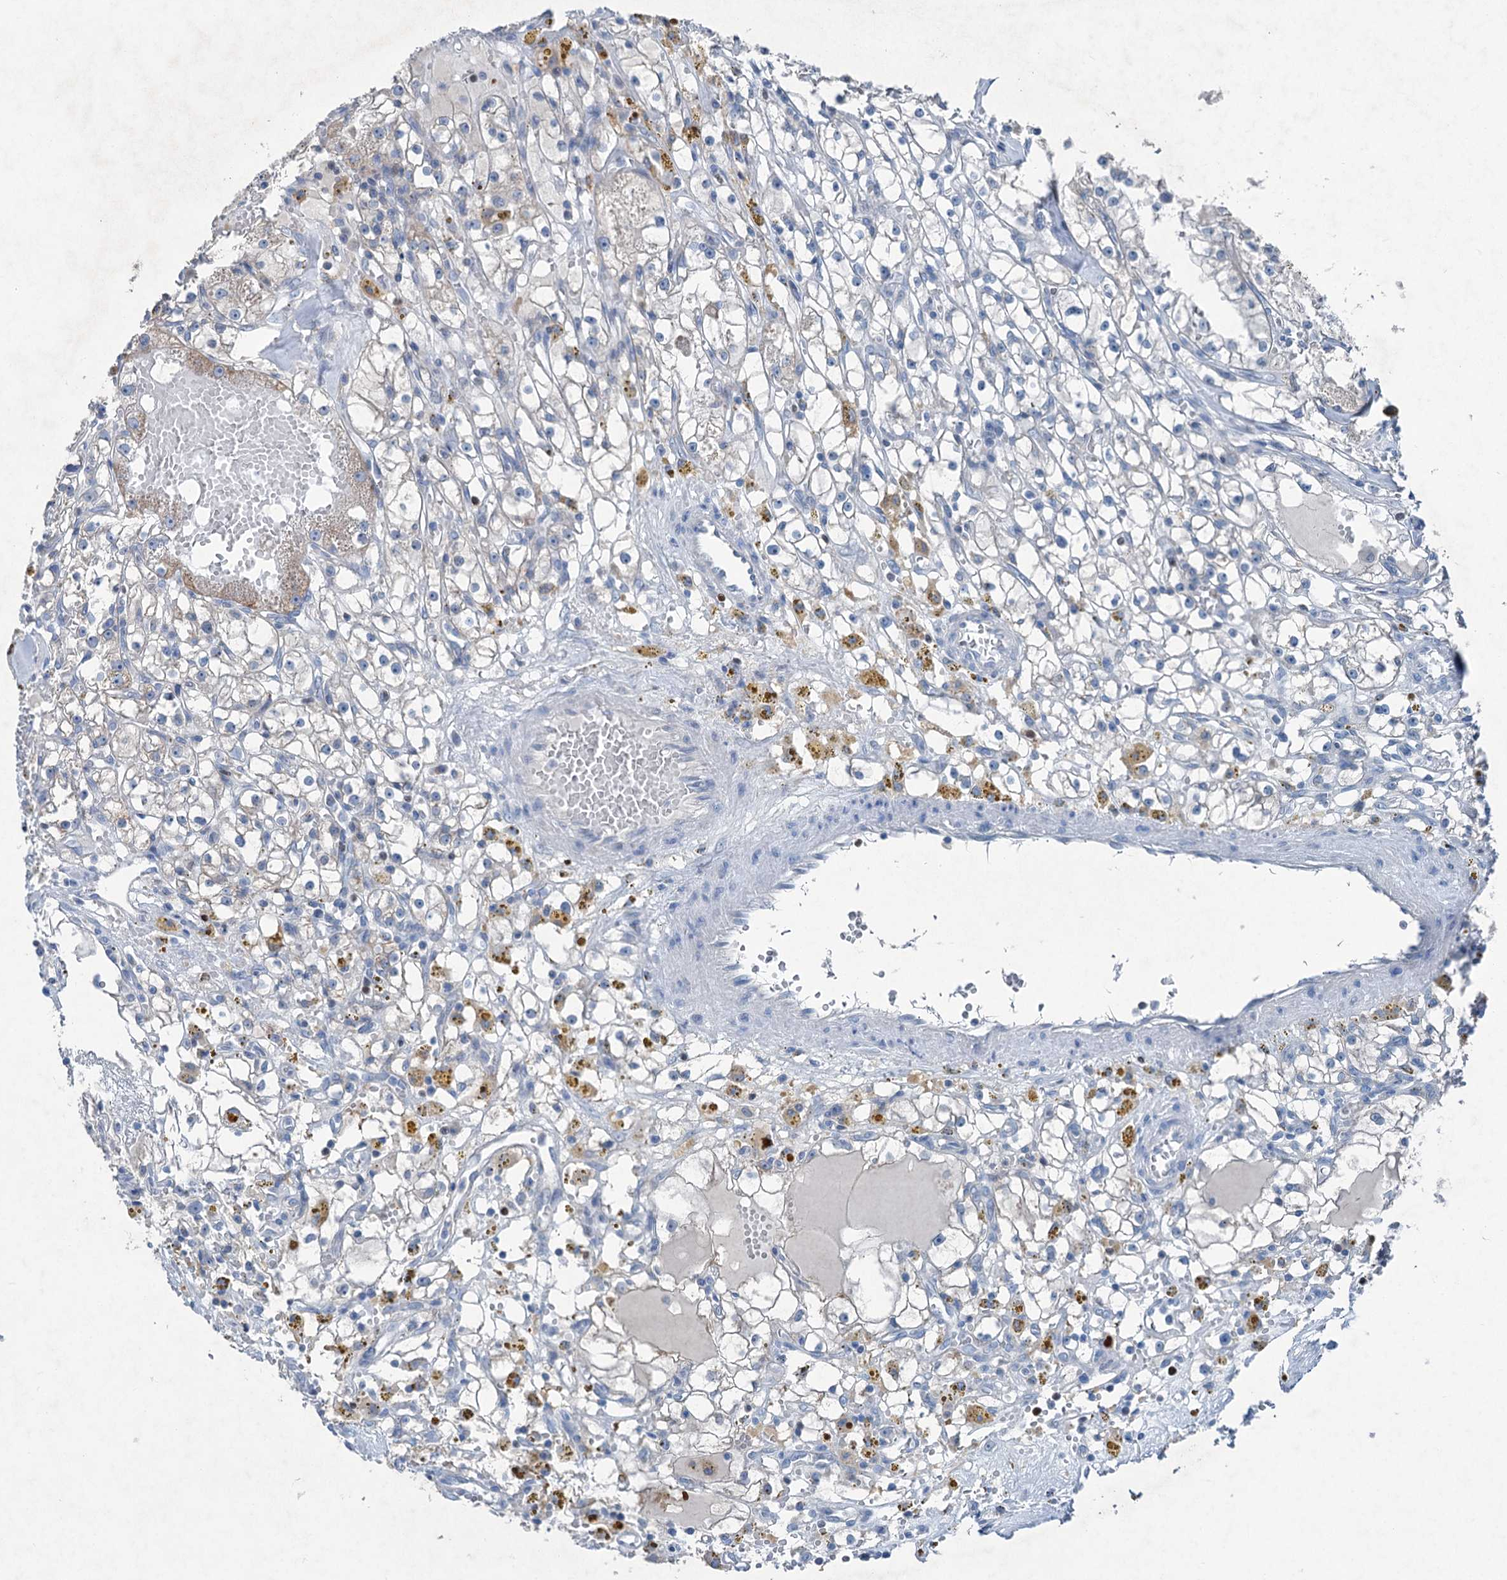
{"staining": {"intensity": "weak", "quantity": "<25%", "location": "cytoplasmic/membranous"}, "tissue": "renal cancer", "cell_type": "Tumor cells", "image_type": "cancer", "snomed": [{"axis": "morphology", "description": "Adenocarcinoma, NOS"}, {"axis": "topography", "description": "Kidney"}], "caption": "DAB immunohistochemical staining of human renal cancer exhibits no significant expression in tumor cells.", "gene": "ELP4", "patient": {"sex": "male", "age": 56}}